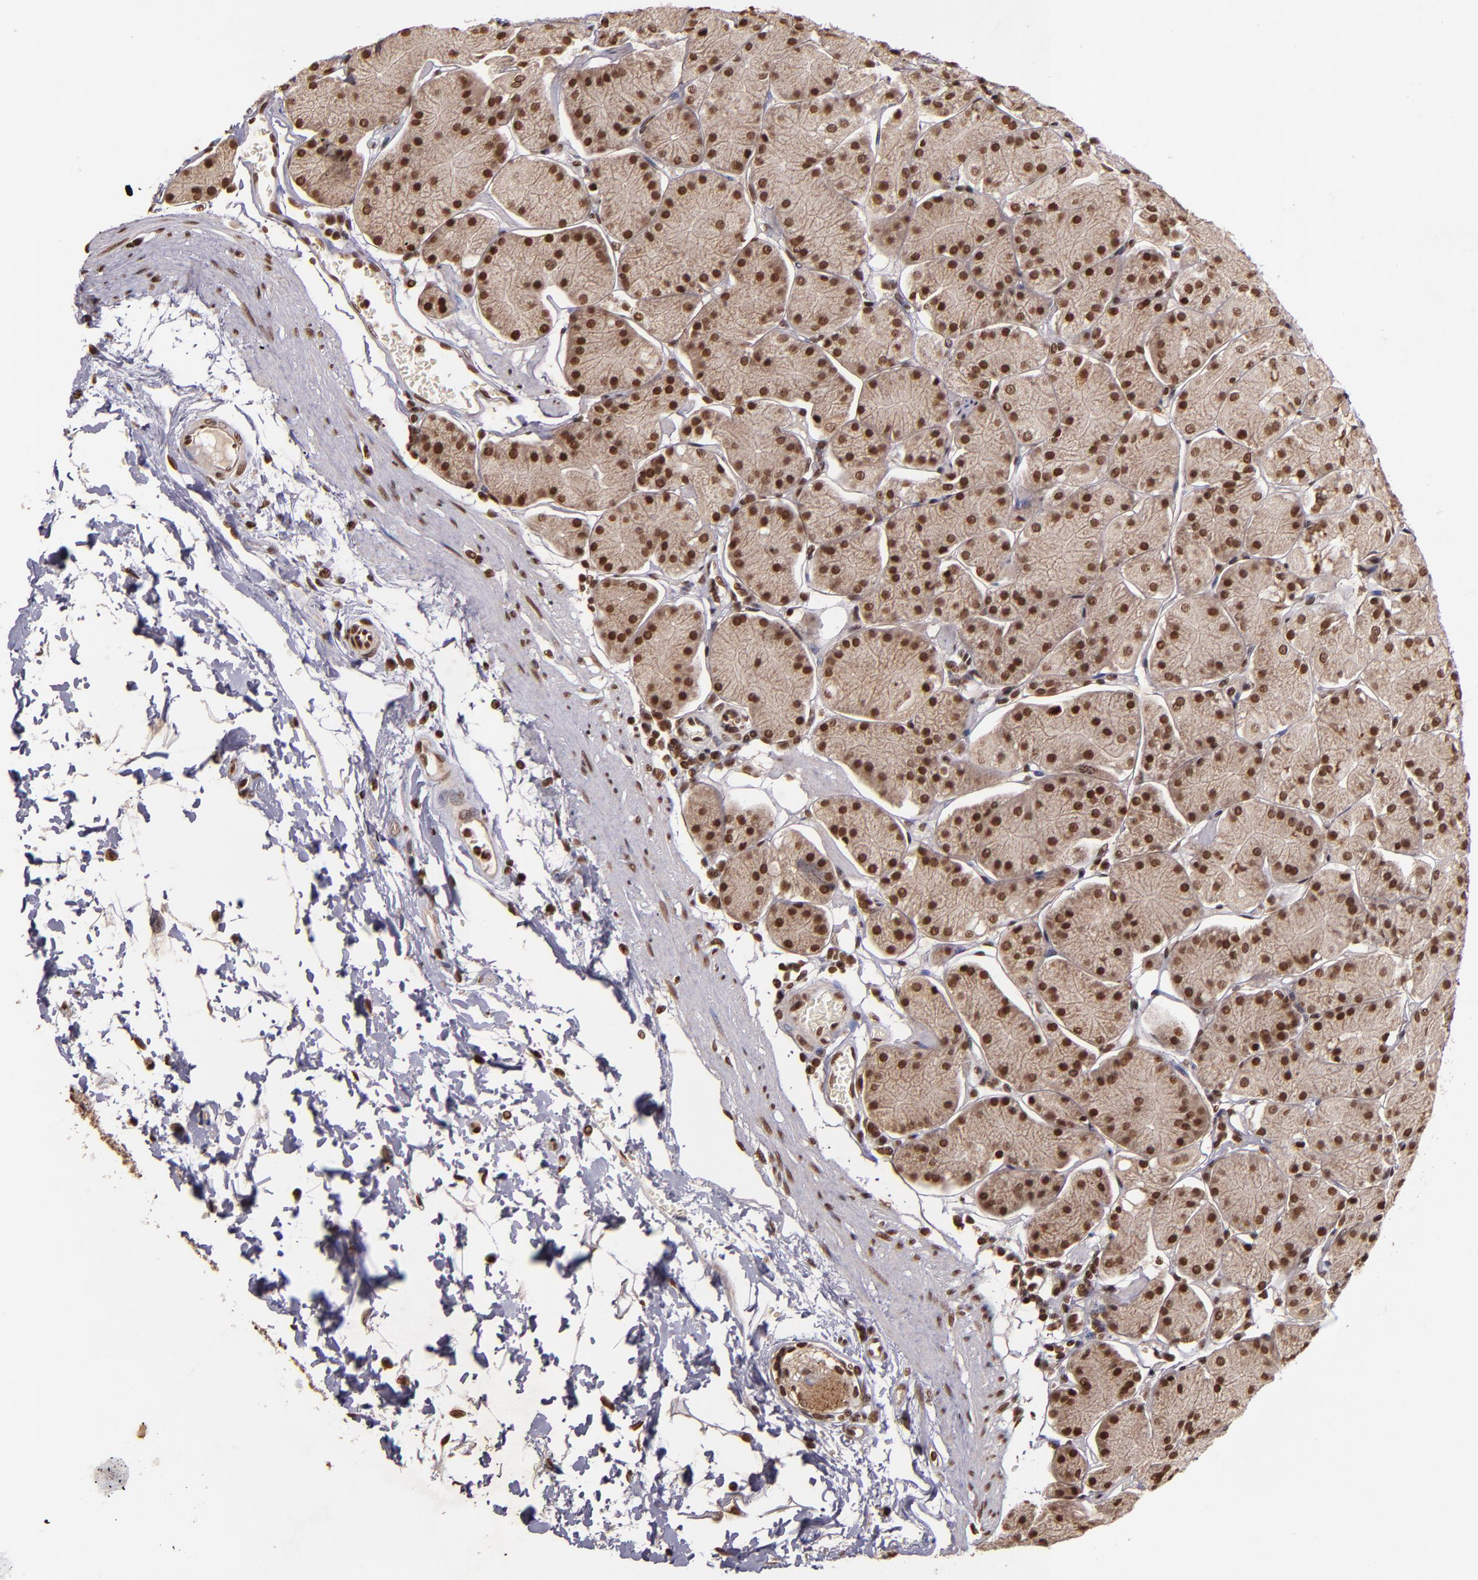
{"staining": {"intensity": "strong", "quantity": "25%-75%", "location": "cytoplasmic/membranous,nuclear"}, "tissue": "stomach", "cell_type": "Glandular cells", "image_type": "normal", "snomed": [{"axis": "morphology", "description": "Normal tissue, NOS"}, {"axis": "topography", "description": "Stomach, upper"}, {"axis": "topography", "description": "Stomach"}], "caption": "Protein expression analysis of normal human stomach reveals strong cytoplasmic/membranous,nuclear positivity in about 25%-75% of glandular cells. (DAB = brown stain, brightfield microscopy at high magnification).", "gene": "CUL3", "patient": {"sex": "male", "age": 76}}